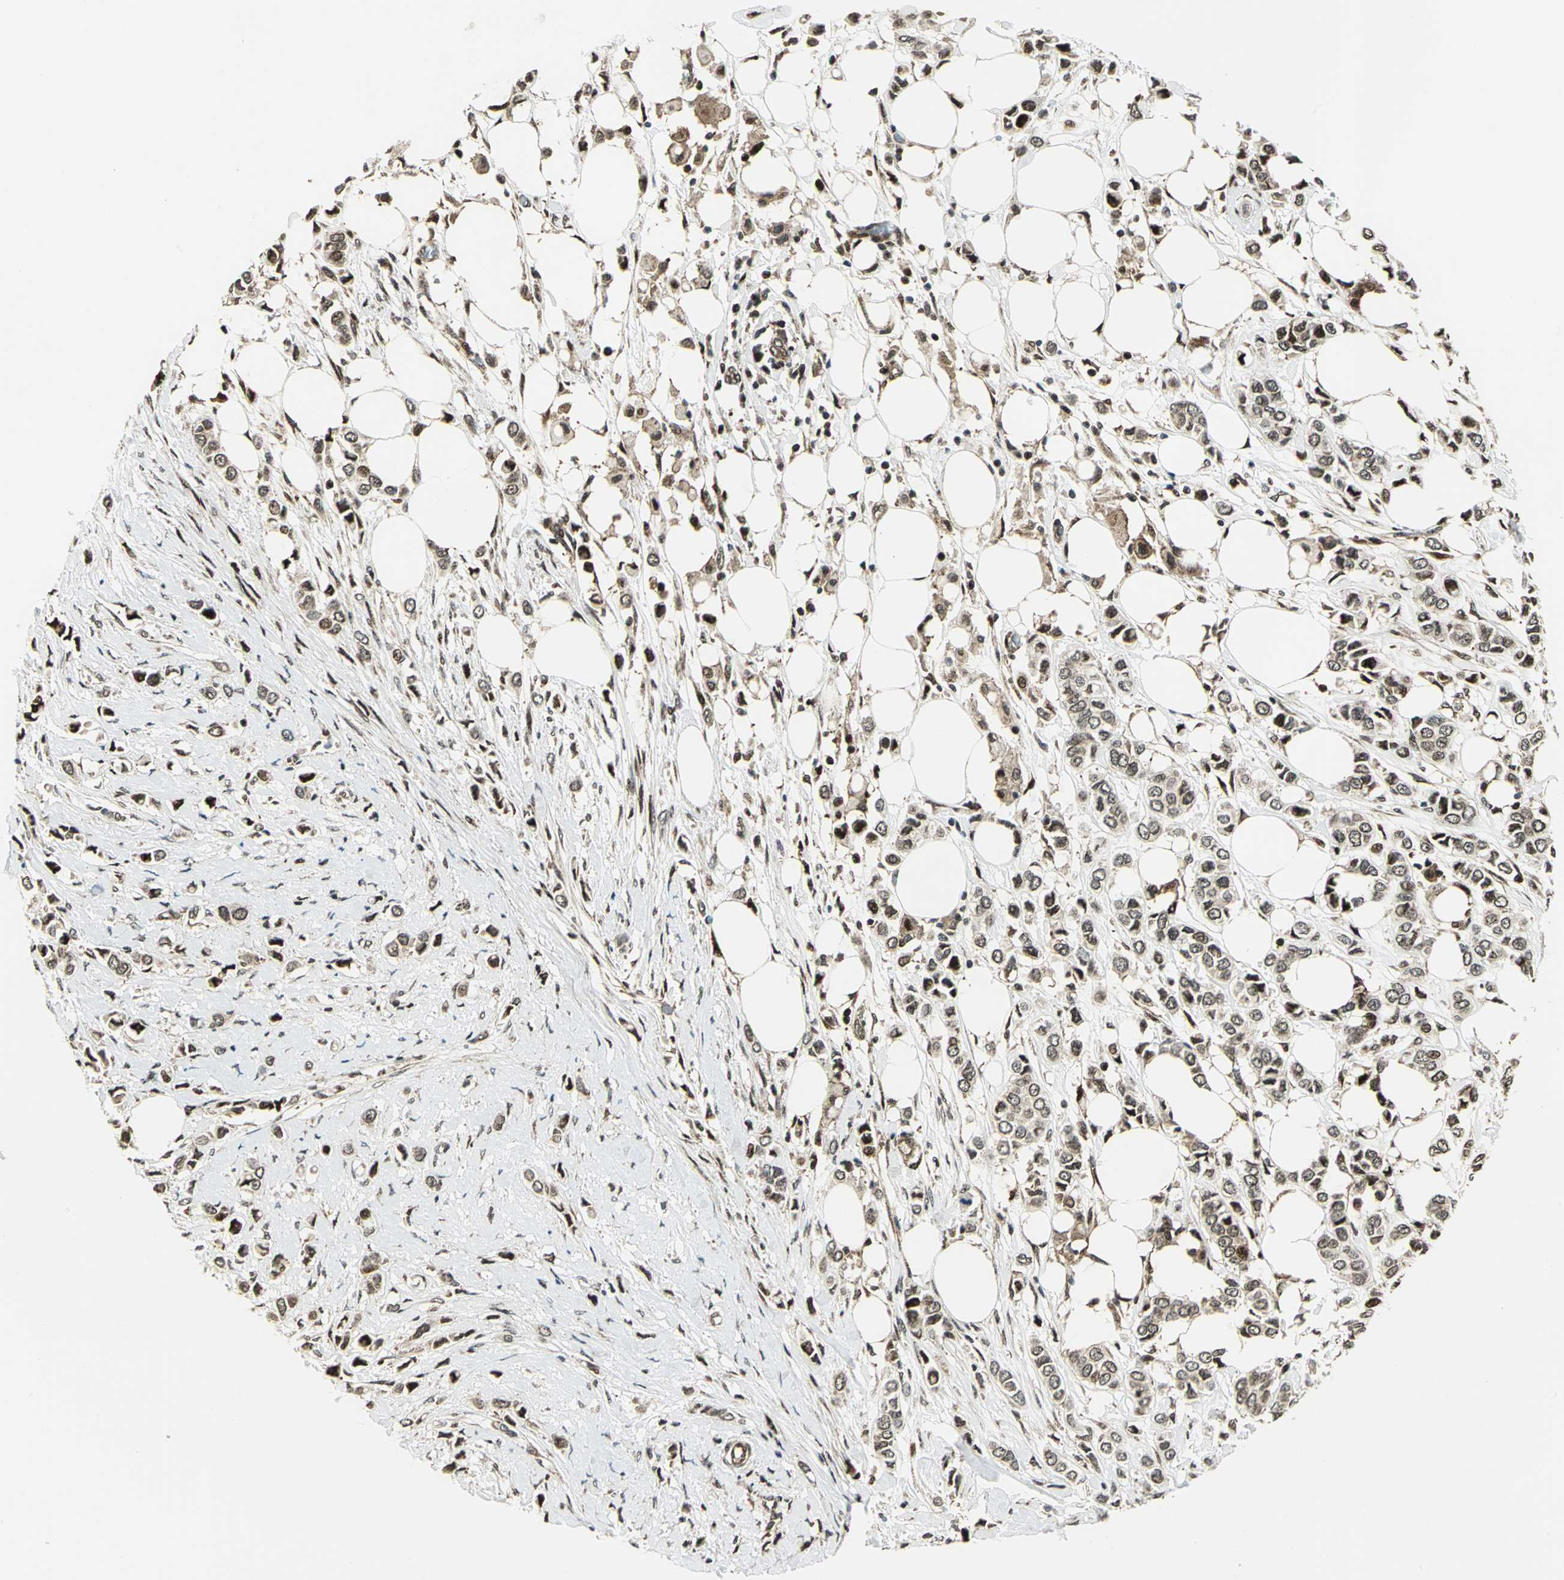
{"staining": {"intensity": "strong", "quantity": ">75%", "location": "cytoplasmic/membranous,nuclear"}, "tissue": "breast cancer", "cell_type": "Tumor cells", "image_type": "cancer", "snomed": [{"axis": "morphology", "description": "Lobular carcinoma"}, {"axis": "topography", "description": "Breast"}], "caption": "Brown immunohistochemical staining in human lobular carcinoma (breast) reveals strong cytoplasmic/membranous and nuclear positivity in approximately >75% of tumor cells. (DAB IHC, brown staining for protein, blue staining for nuclei).", "gene": "COPS5", "patient": {"sex": "female", "age": 51}}